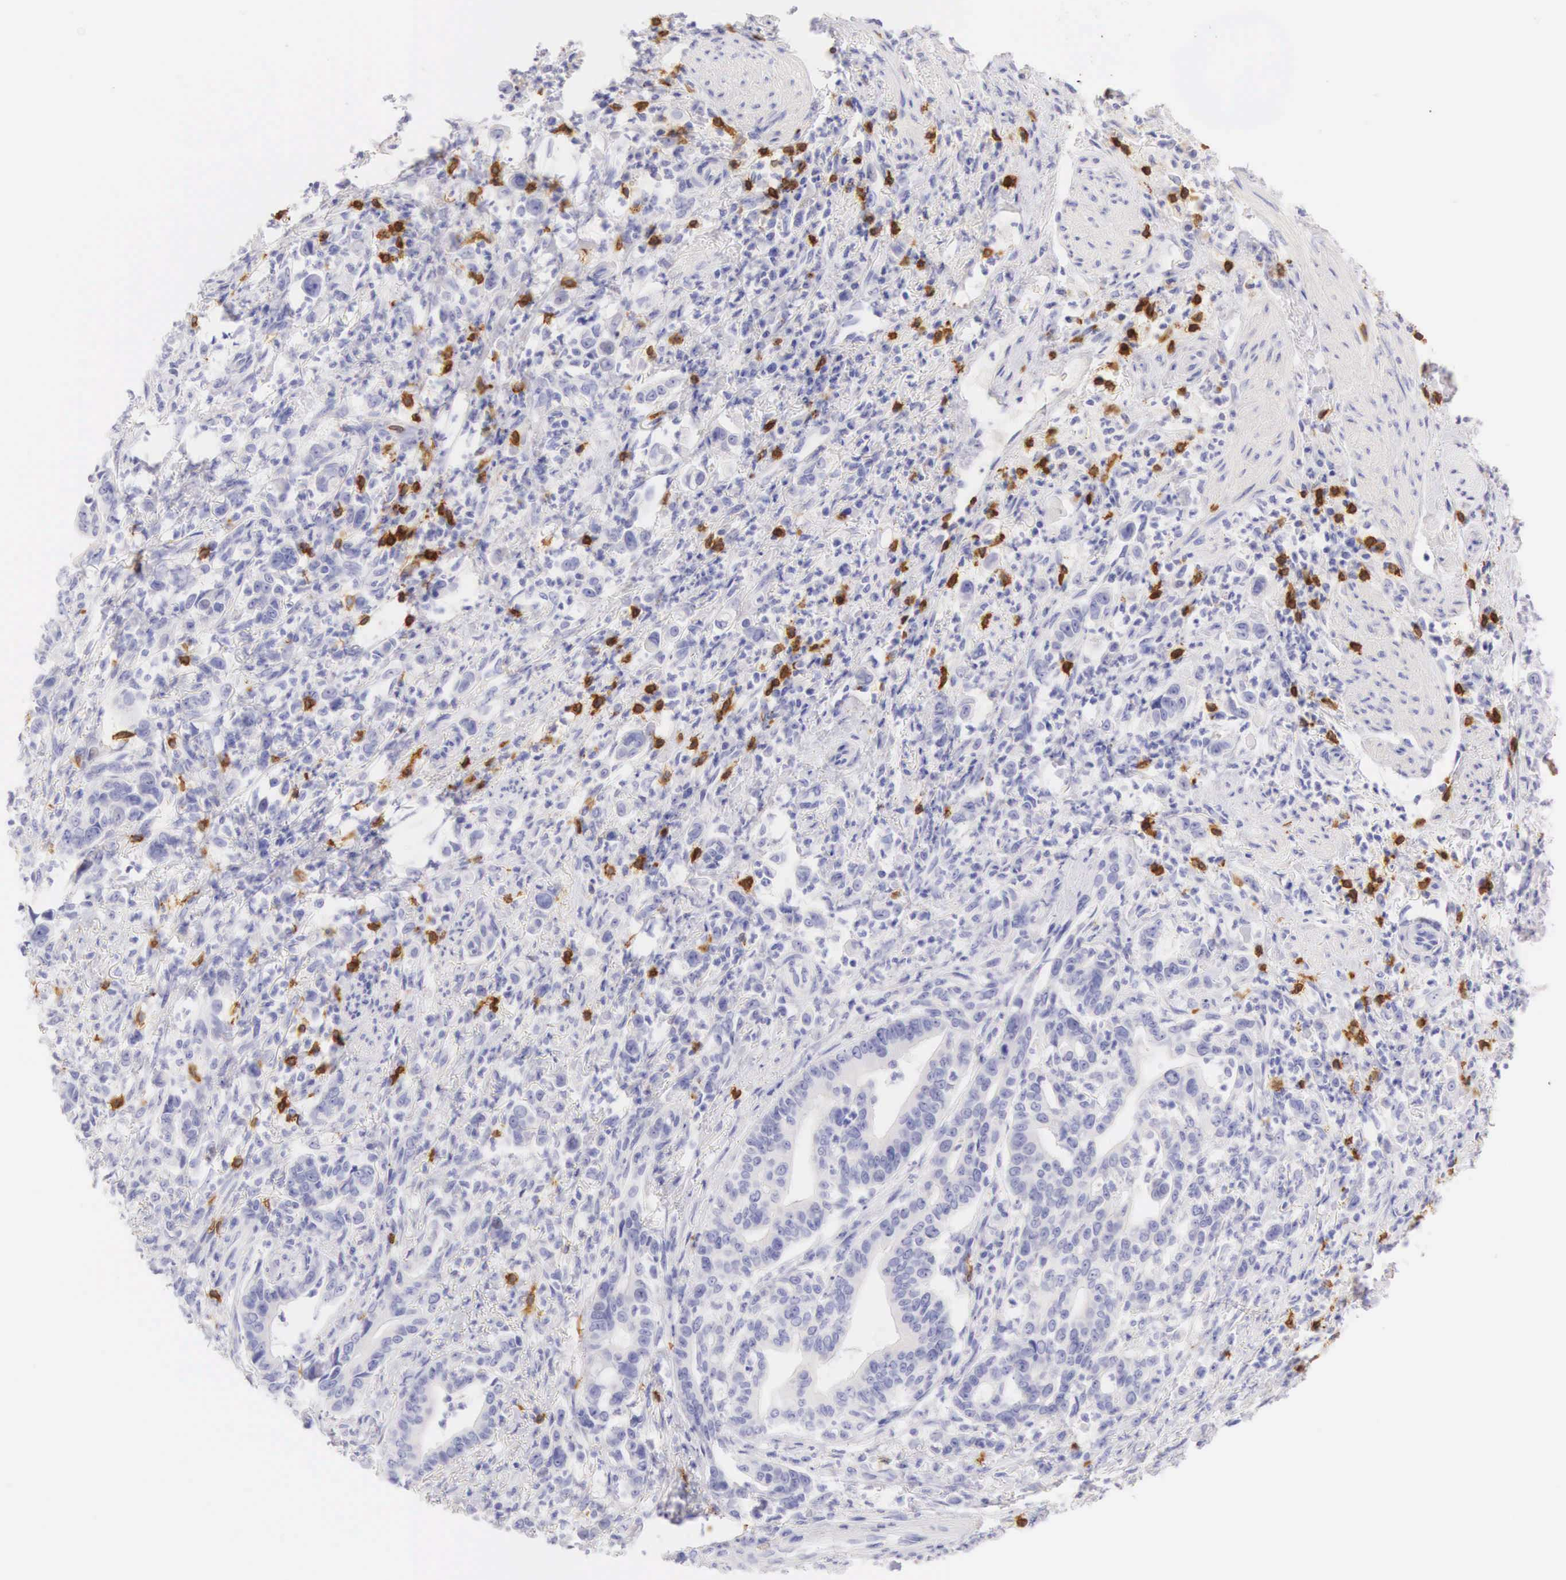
{"staining": {"intensity": "negative", "quantity": "none", "location": "none"}, "tissue": "stomach cancer", "cell_type": "Tumor cells", "image_type": "cancer", "snomed": [{"axis": "morphology", "description": "Adenocarcinoma, NOS"}, {"axis": "topography", "description": "Stomach"}], "caption": "The histopathology image shows no significant expression in tumor cells of stomach cancer (adenocarcinoma).", "gene": "CD3E", "patient": {"sex": "female", "age": 76}}